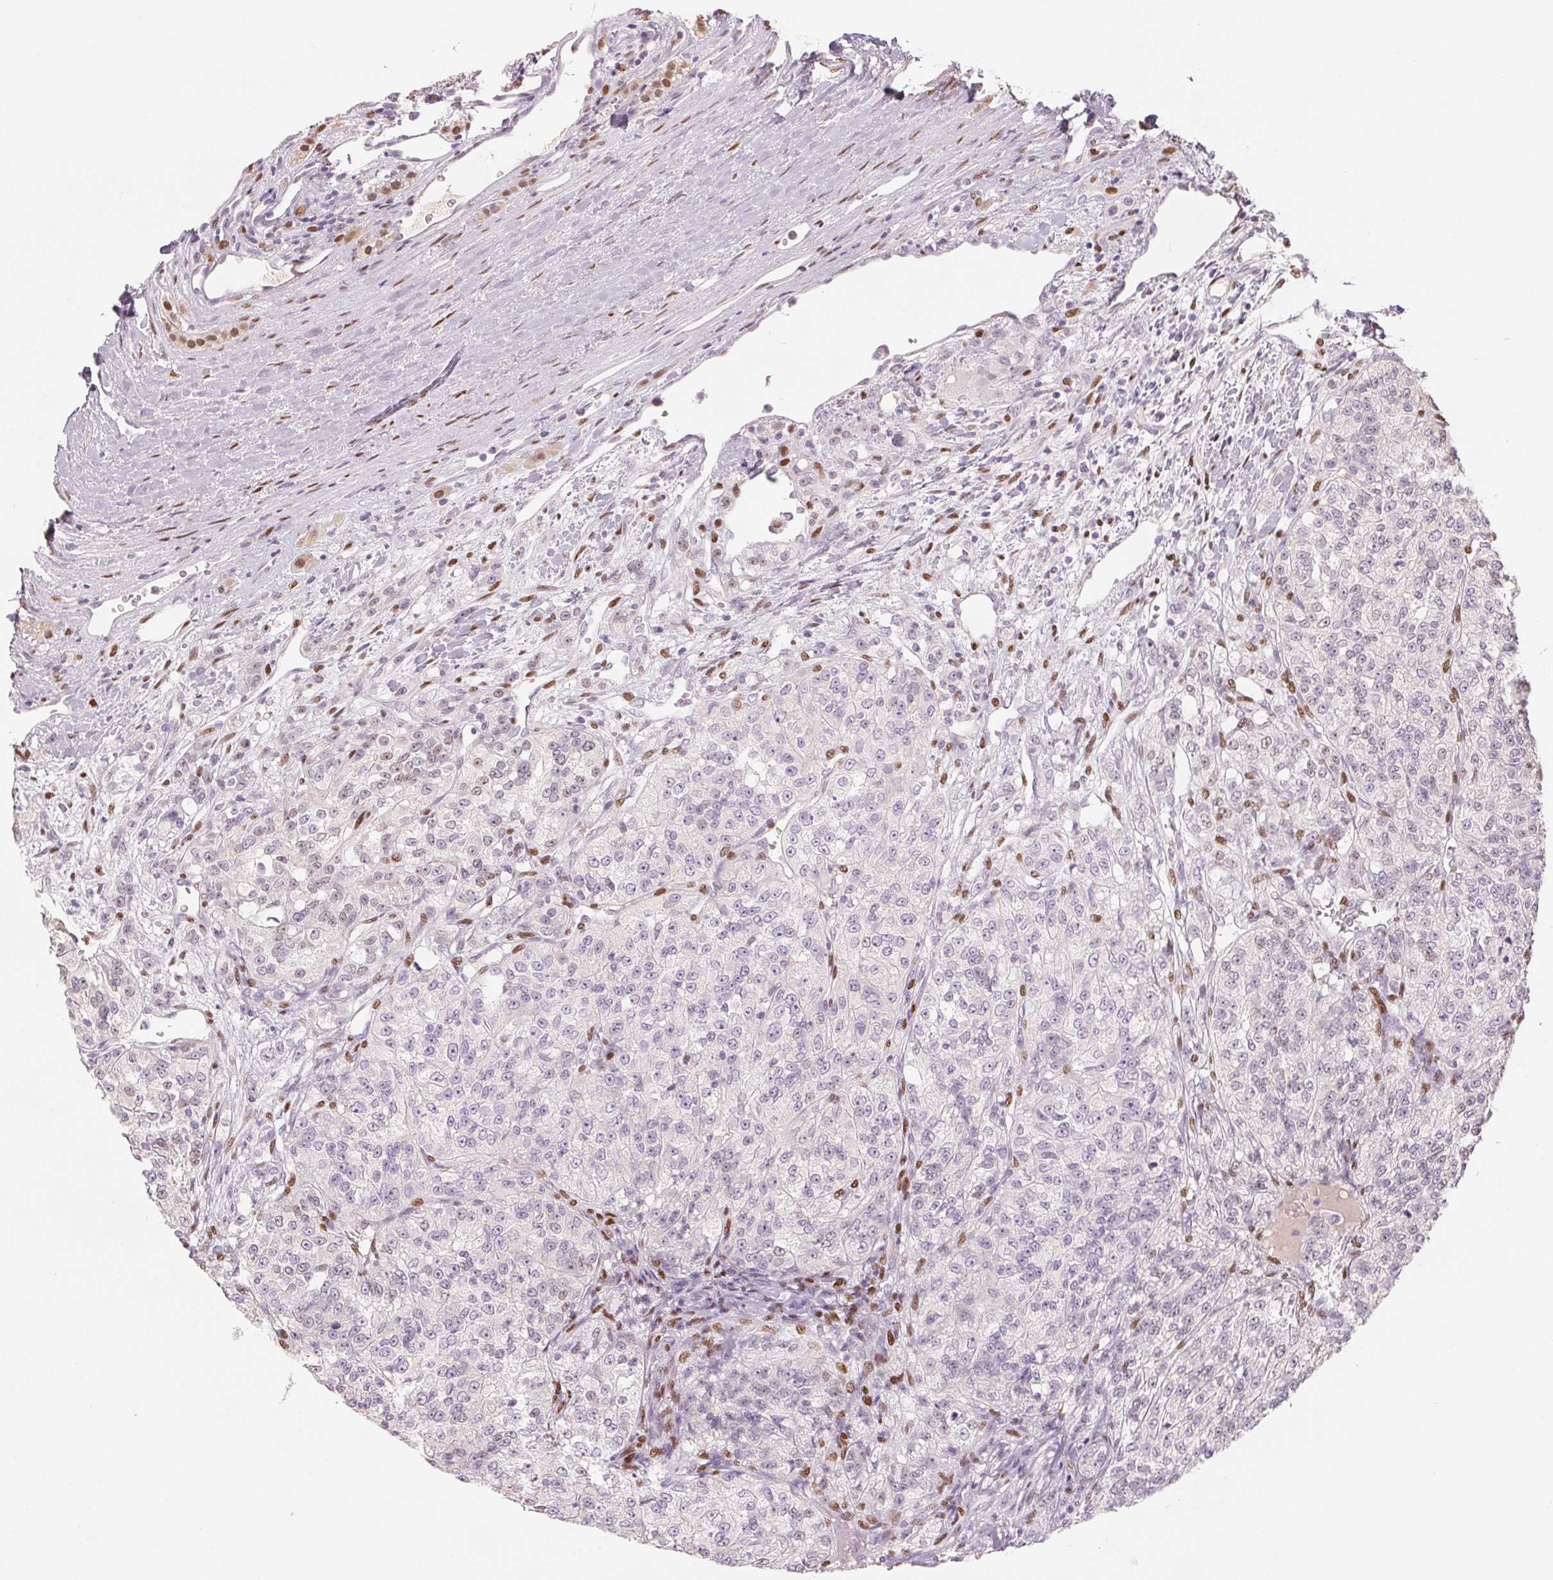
{"staining": {"intensity": "negative", "quantity": "none", "location": "none"}, "tissue": "renal cancer", "cell_type": "Tumor cells", "image_type": "cancer", "snomed": [{"axis": "morphology", "description": "Adenocarcinoma, NOS"}, {"axis": "topography", "description": "Kidney"}], "caption": "IHC micrograph of neoplastic tissue: human renal cancer stained with DAB shows no significant protein positivity in tumor cells.", "gene": "SMARCD3", "patient": {"sex": "female", "age": 63}}